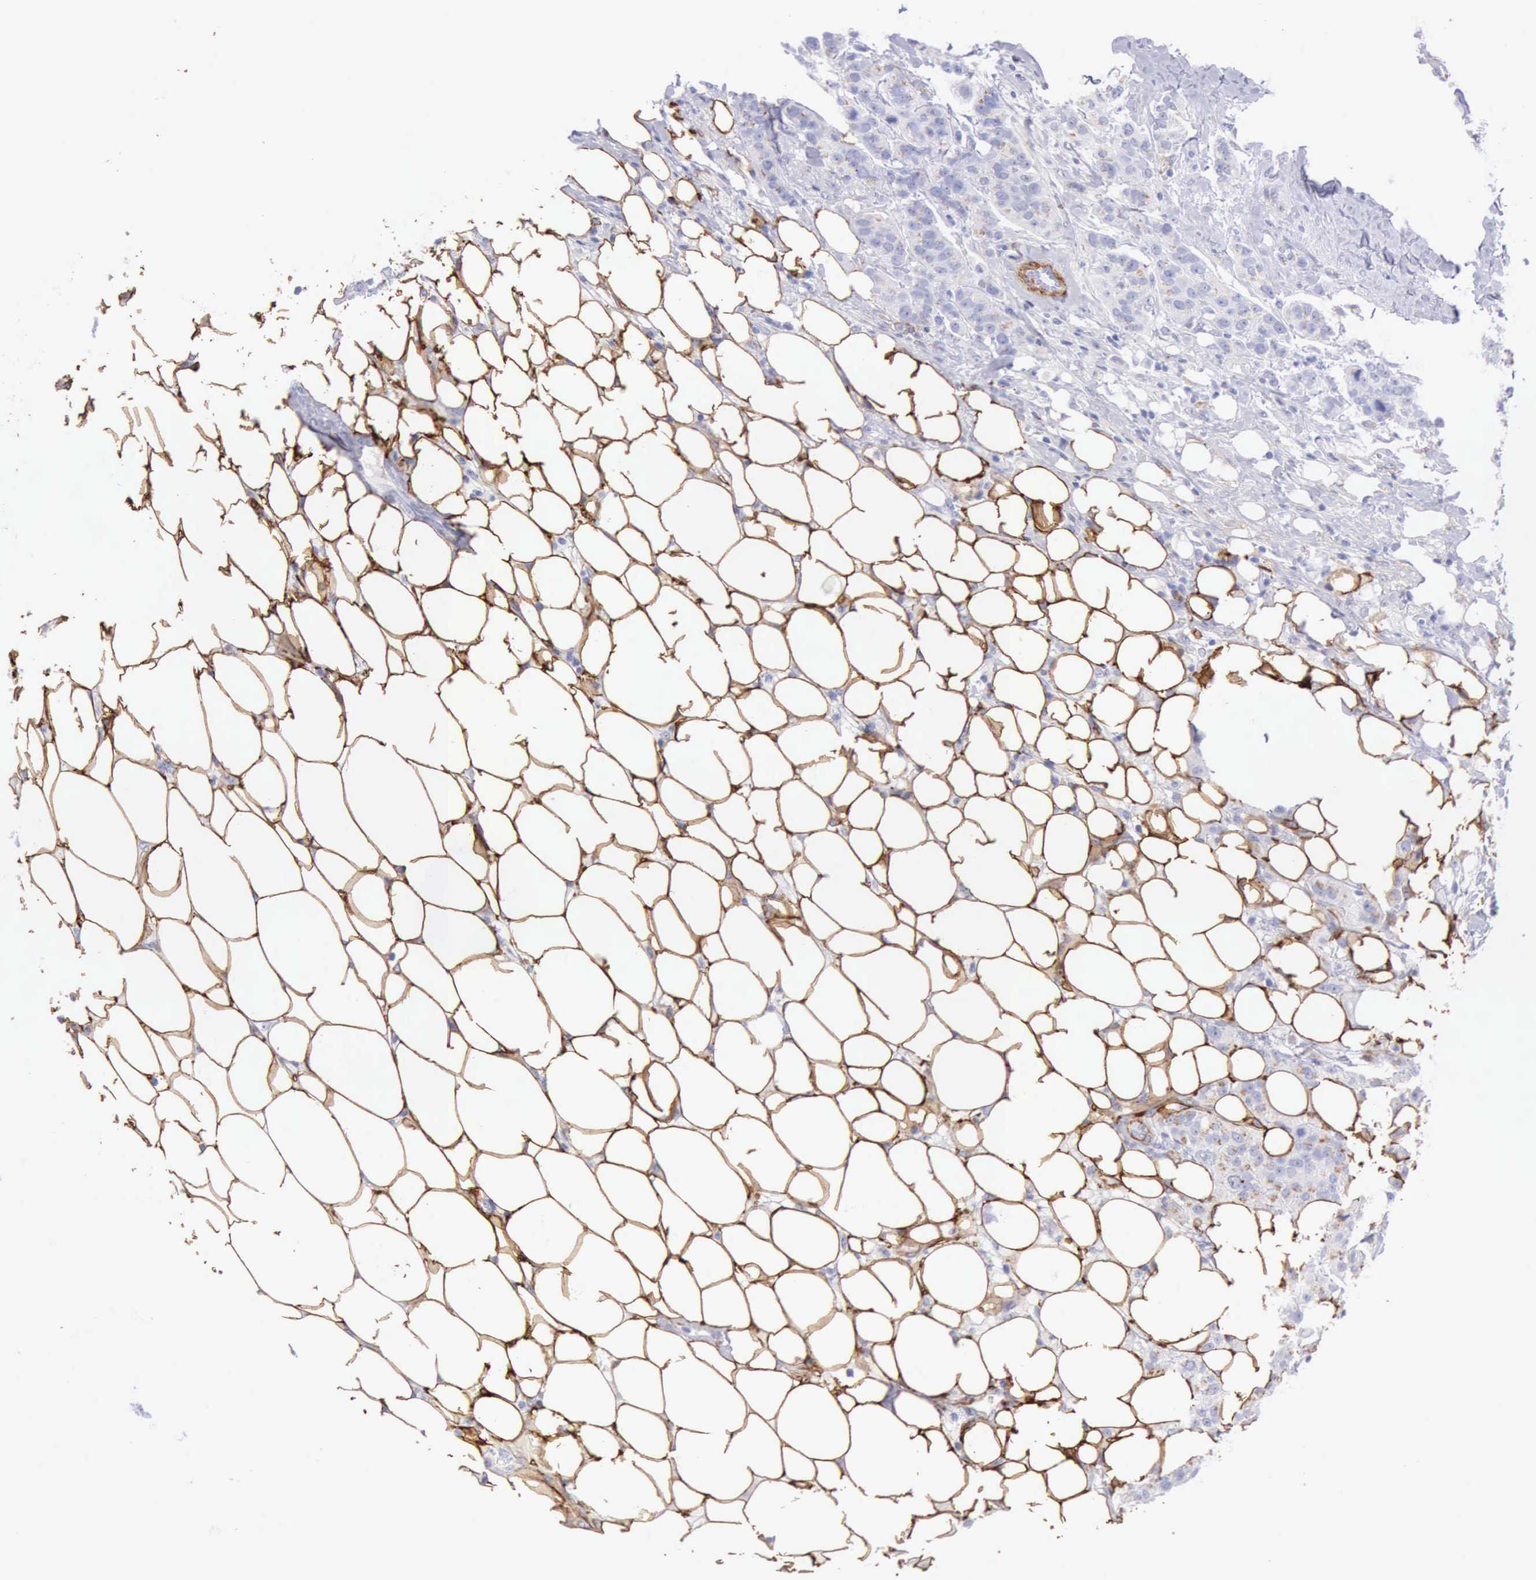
{"staining": {"intensity": "negative", "quantity": "none", "location": "none"}, "tissue": "breast cancer", "cell_type": "Tumor cells", "image_type": "cancer", "snomed": [{"axis": "morphology", "description": "Duct carcinoma"}, {"axis": "topography", "description": "Breast"}], "caption": "This is an immunohistochemistry (IHC) image of intraductal carcinoma (breast). There is no staining in tumor cells.", "gene": "AOC3", "patient": {"sex": "female", "age": 40}}